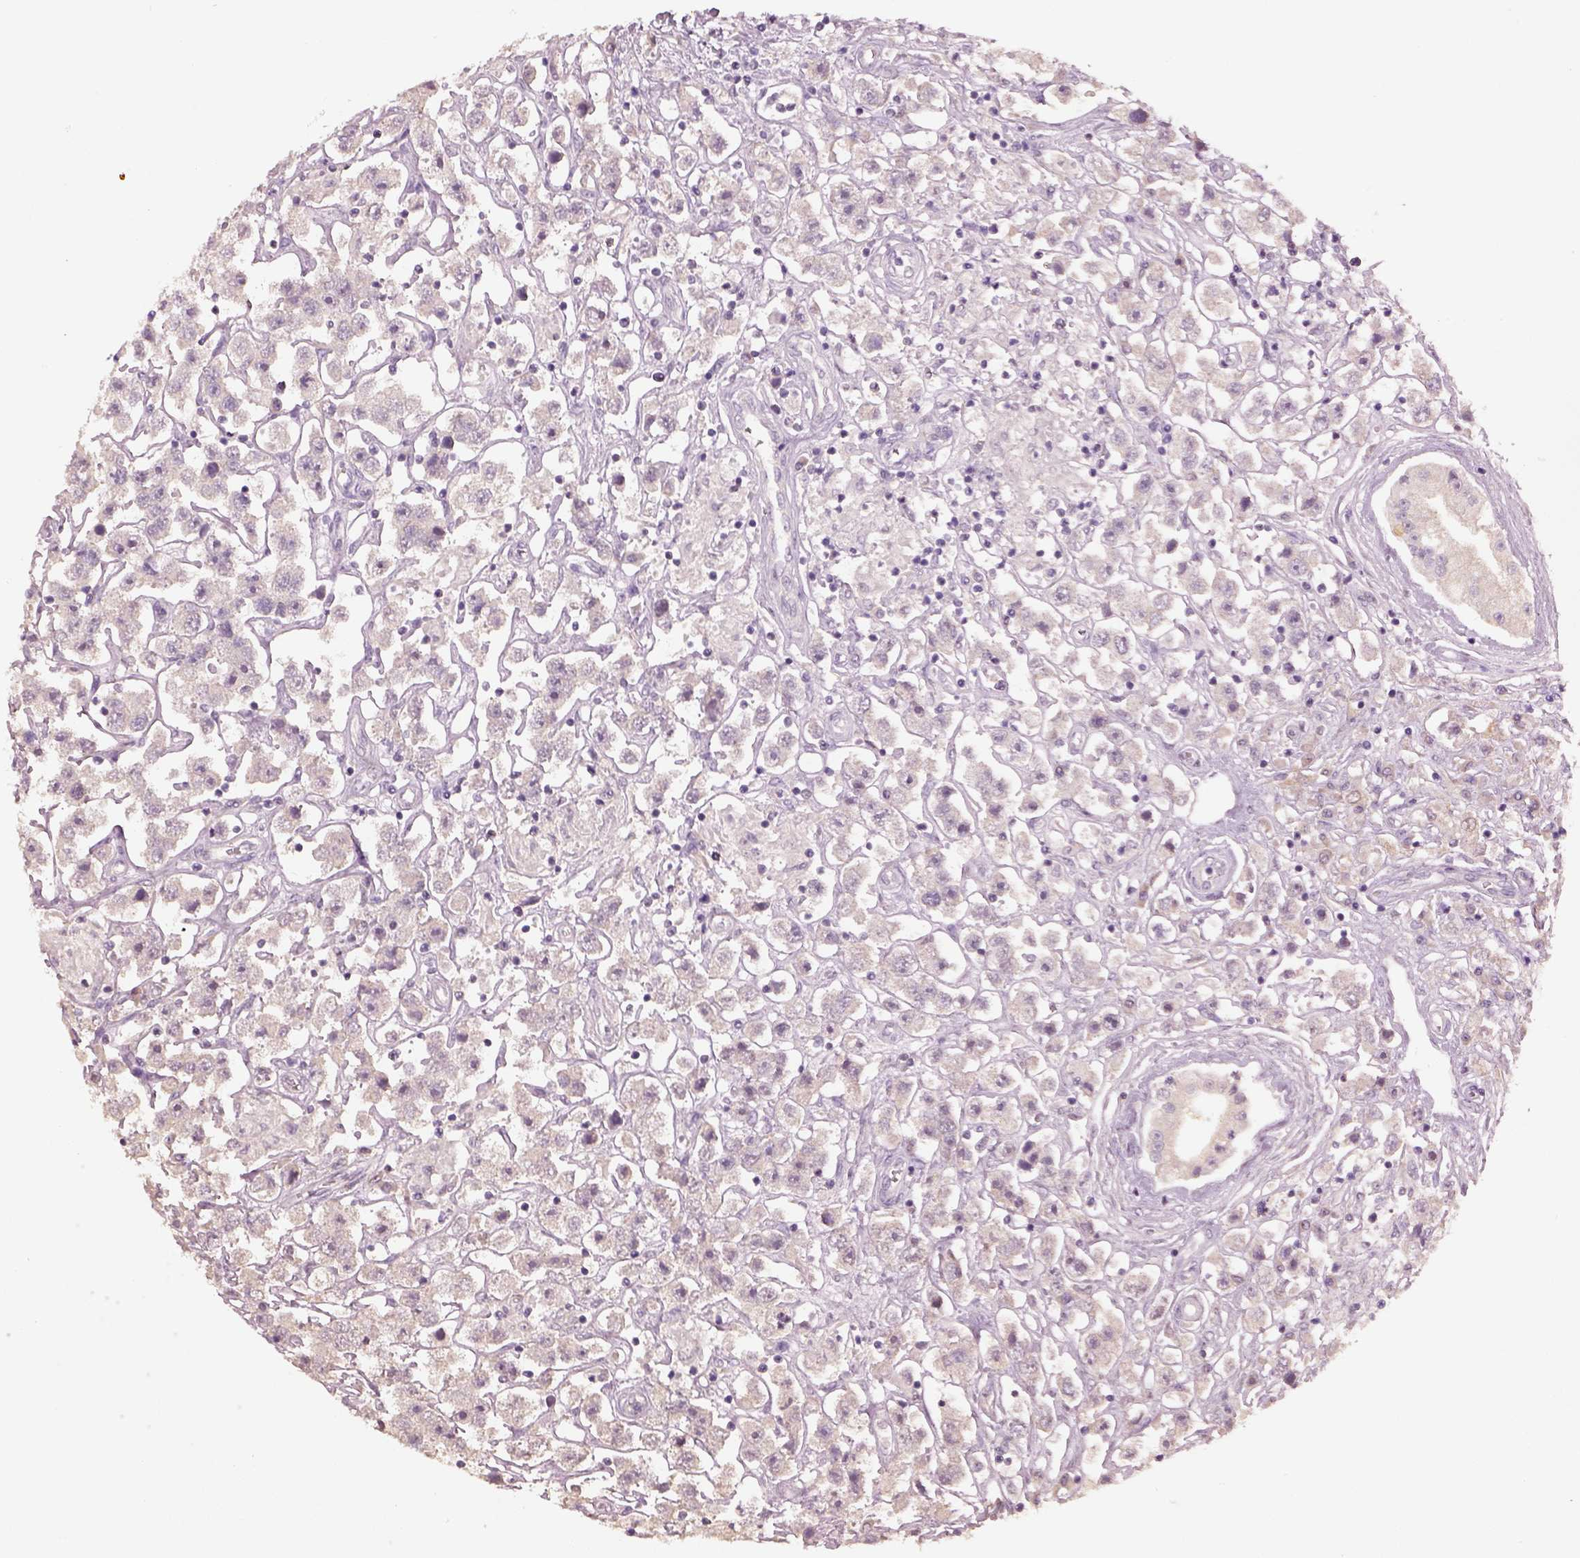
{"staining": {"intensity": "negative", "quantity": "none", "location": "none"}, "tissue": "testis cancer", "cell_type": "Tumor cells", "image_type": "cancer", "snomed": [{"axis": "morphology", "description": "Seminoma, NOS"}, {"axis": "topography", "description": "Testis"}], "caption": "Tumor cells are negative for brown protein staining in testis cancer (seminoma).", "gene": "KCNIP3", "patient": {"sex": "male", "age": 45}}